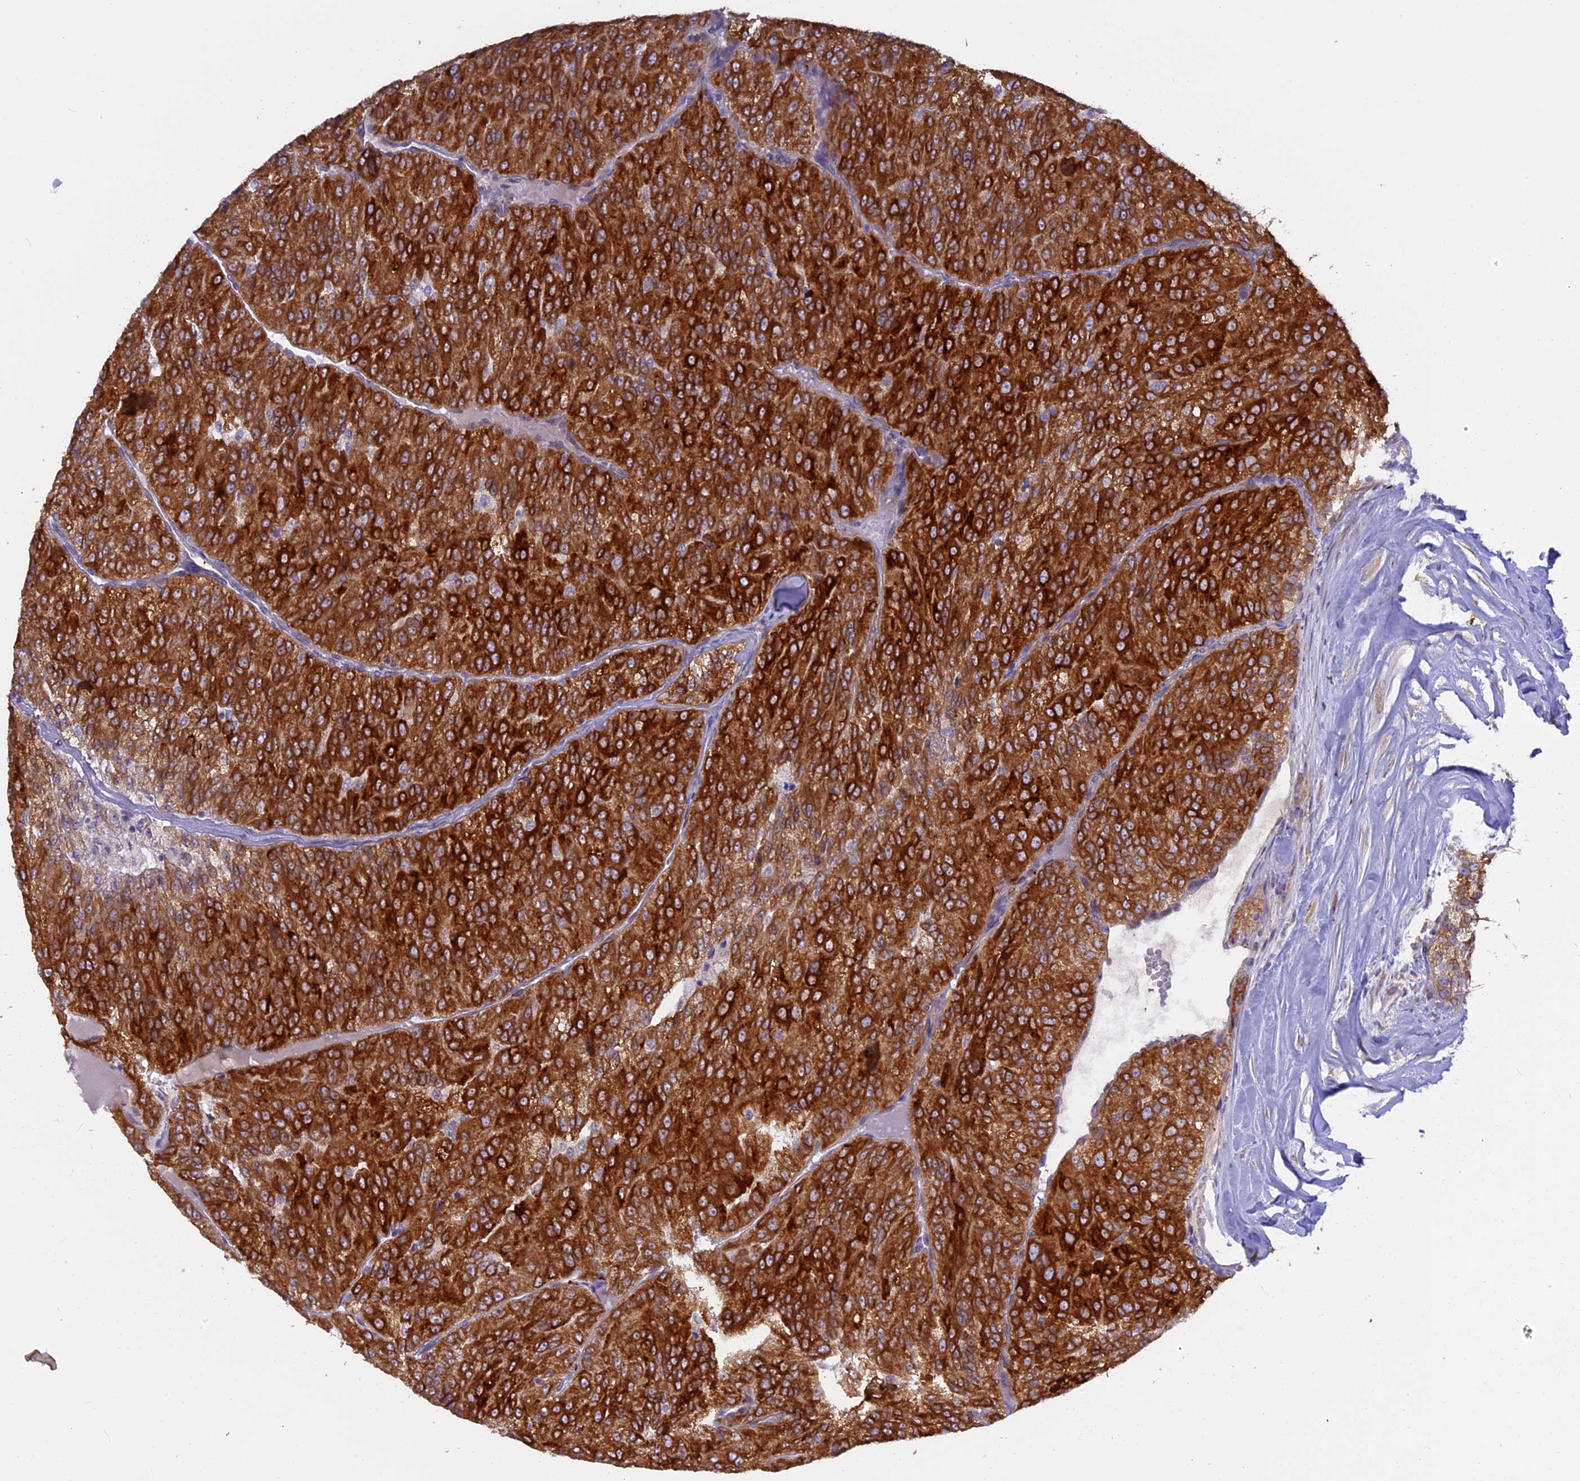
{"staining": {"intensity": "strong", "quantity": ">75%", "location": "cytoplasmic/membranous"}, "tissue": "renal cancer", "cell_type": "Tumor cells", "image_type": "cancer", "snomed": [{"axis": "morphology", "description": "Adenocarcinoma, NOS"}, {"axis": "topography", "description": "Kidney"}], "caption": "Immunohistochemical staining of human renal adenocarcinoma exhibits high levels of strong cytoplasmic/membranous protein staining in about >75% of tumor cells.", "gene": "TLCD1", "patient": {"sex": "female", "age": 63}}